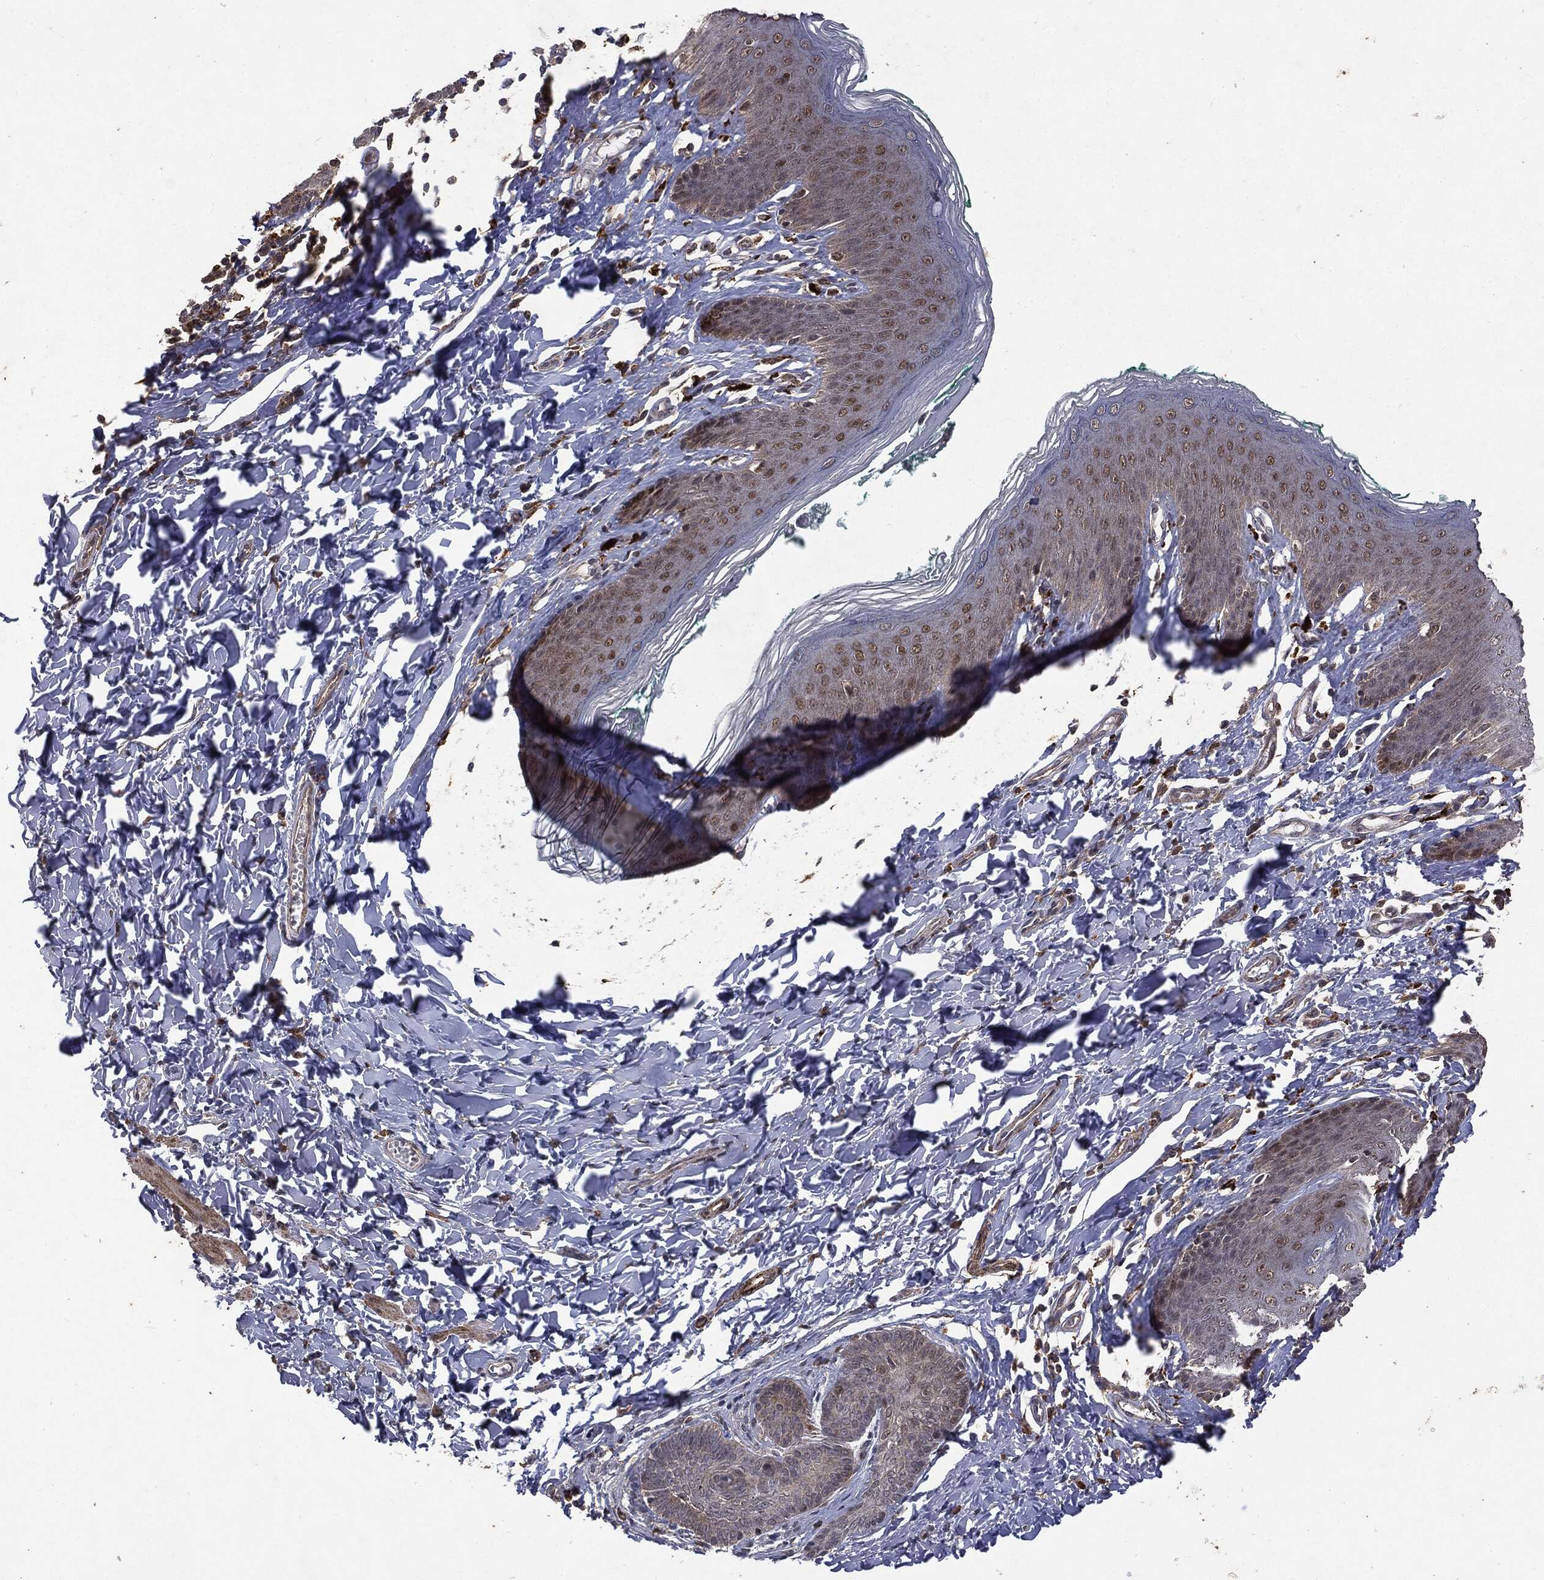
{"staining": {"intensity": "weak", "quantity": "25%-75%", "location": "nuclear"}, "tissue": "skin", "cell_type": "Epidermal cells", "image_type": "normal", "snomed": [{"axis": "morphology", "description": "Normal tissue, NOS"}, {"axis": "topography", "description": "Vulva"}], "caption": "Epidermal cells exhibit weak nuclear positivity in about 25%-75% of cells in unremarkable skin.", "gene": "PTEN", "patient": {"sex": "female", "age": 66}}